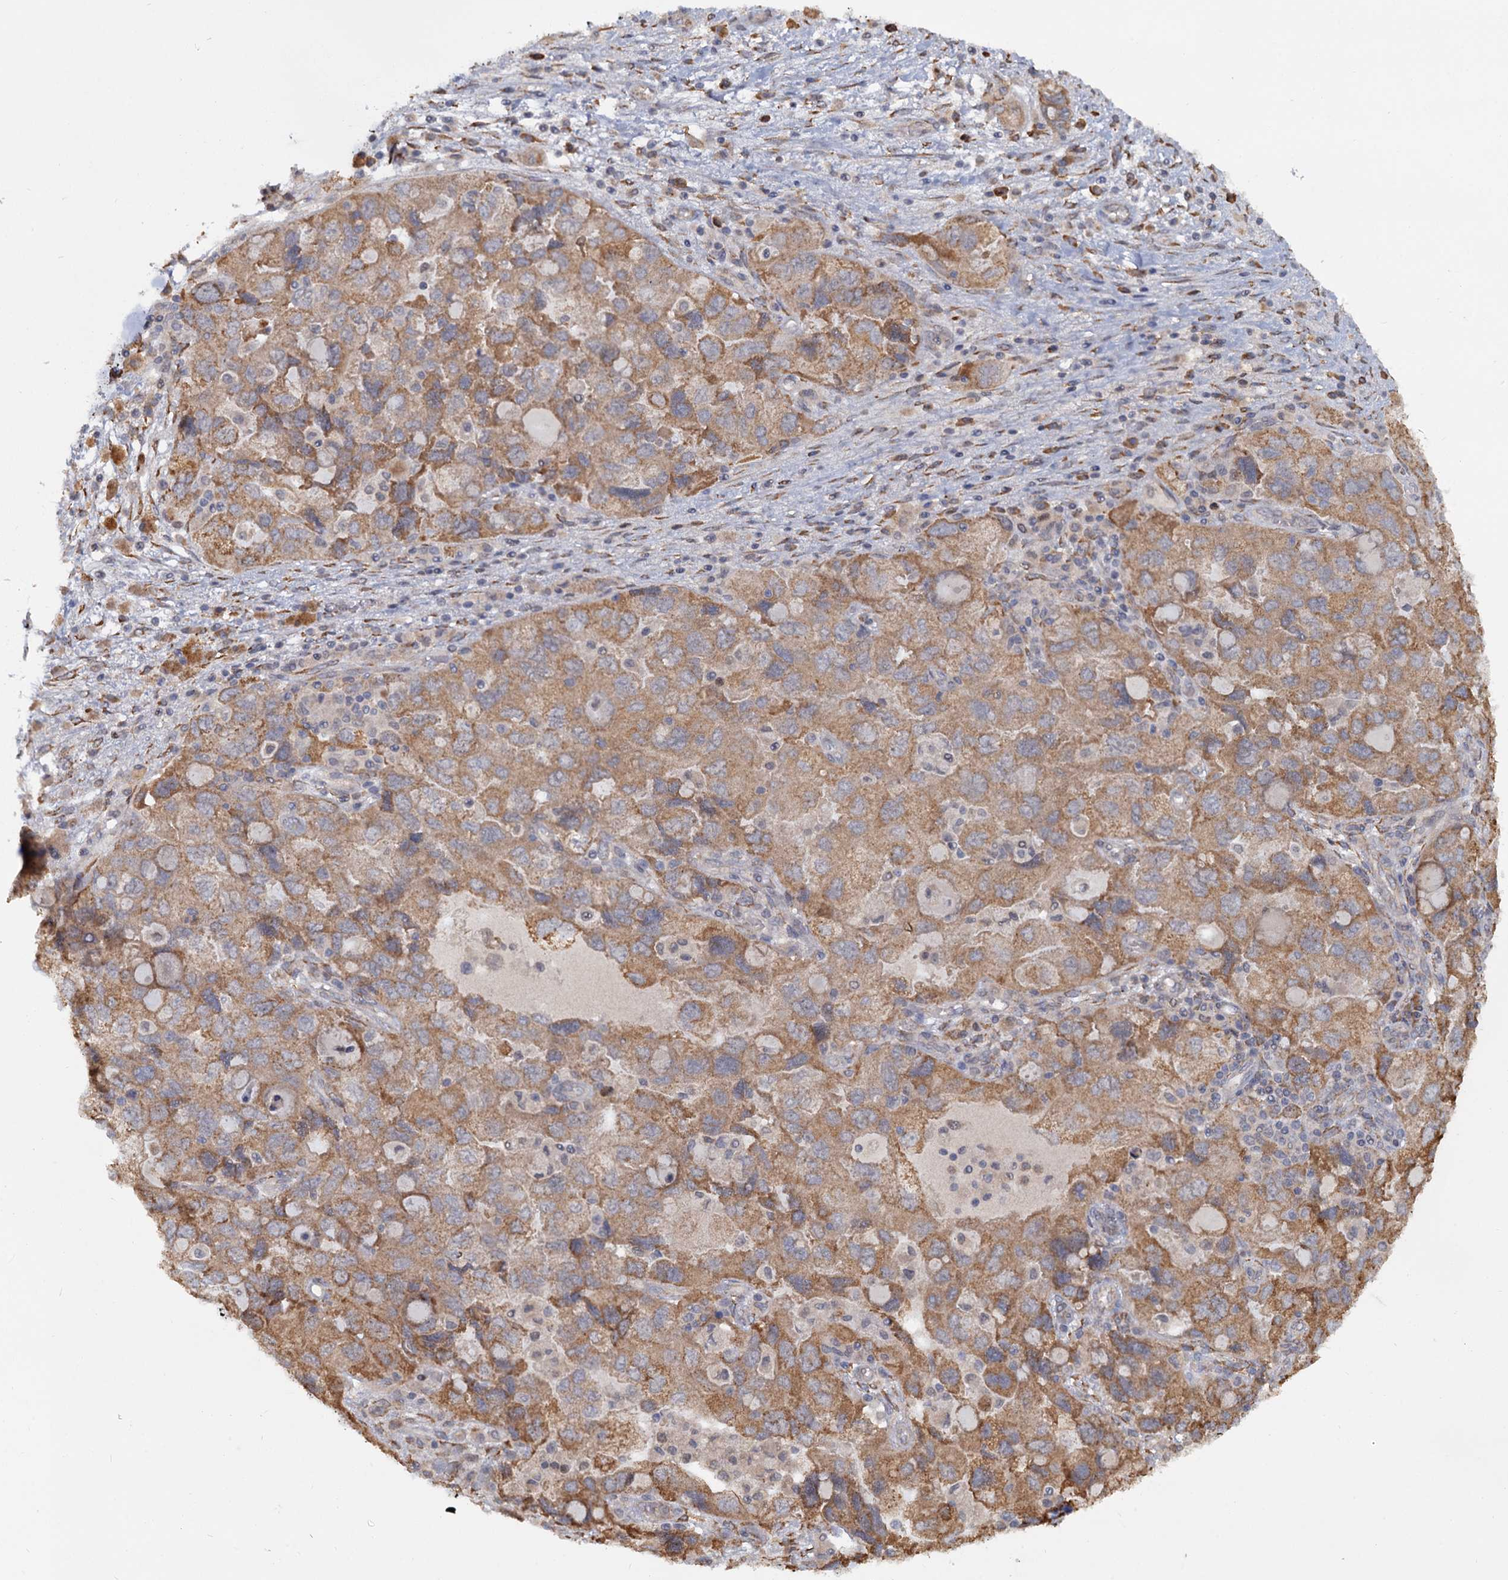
{"staining": {"intensity": "moderate", "quantity": ">75%", "location": "cytoplasmic/membranous"}, "tissue": "ovarian cancer", "cell_type": "Tumor cells", "image_type": "cancer", "snomed": [{"axis": "morphology", "description": "Carcinoma, NOS"}, {"axis": "morphology", "description": "Cystadenocarcinoma, serous, NOS"}, {"axis": "topography", "description": "Ovary"}], "caption": "A brown stain highlights moderate cytoplasmic/membranous positivity of a protein in carcinoma (ovarian) tumor cells.", "gene": "LRRC51", "patient": {"sex": "female", "age": 69}}